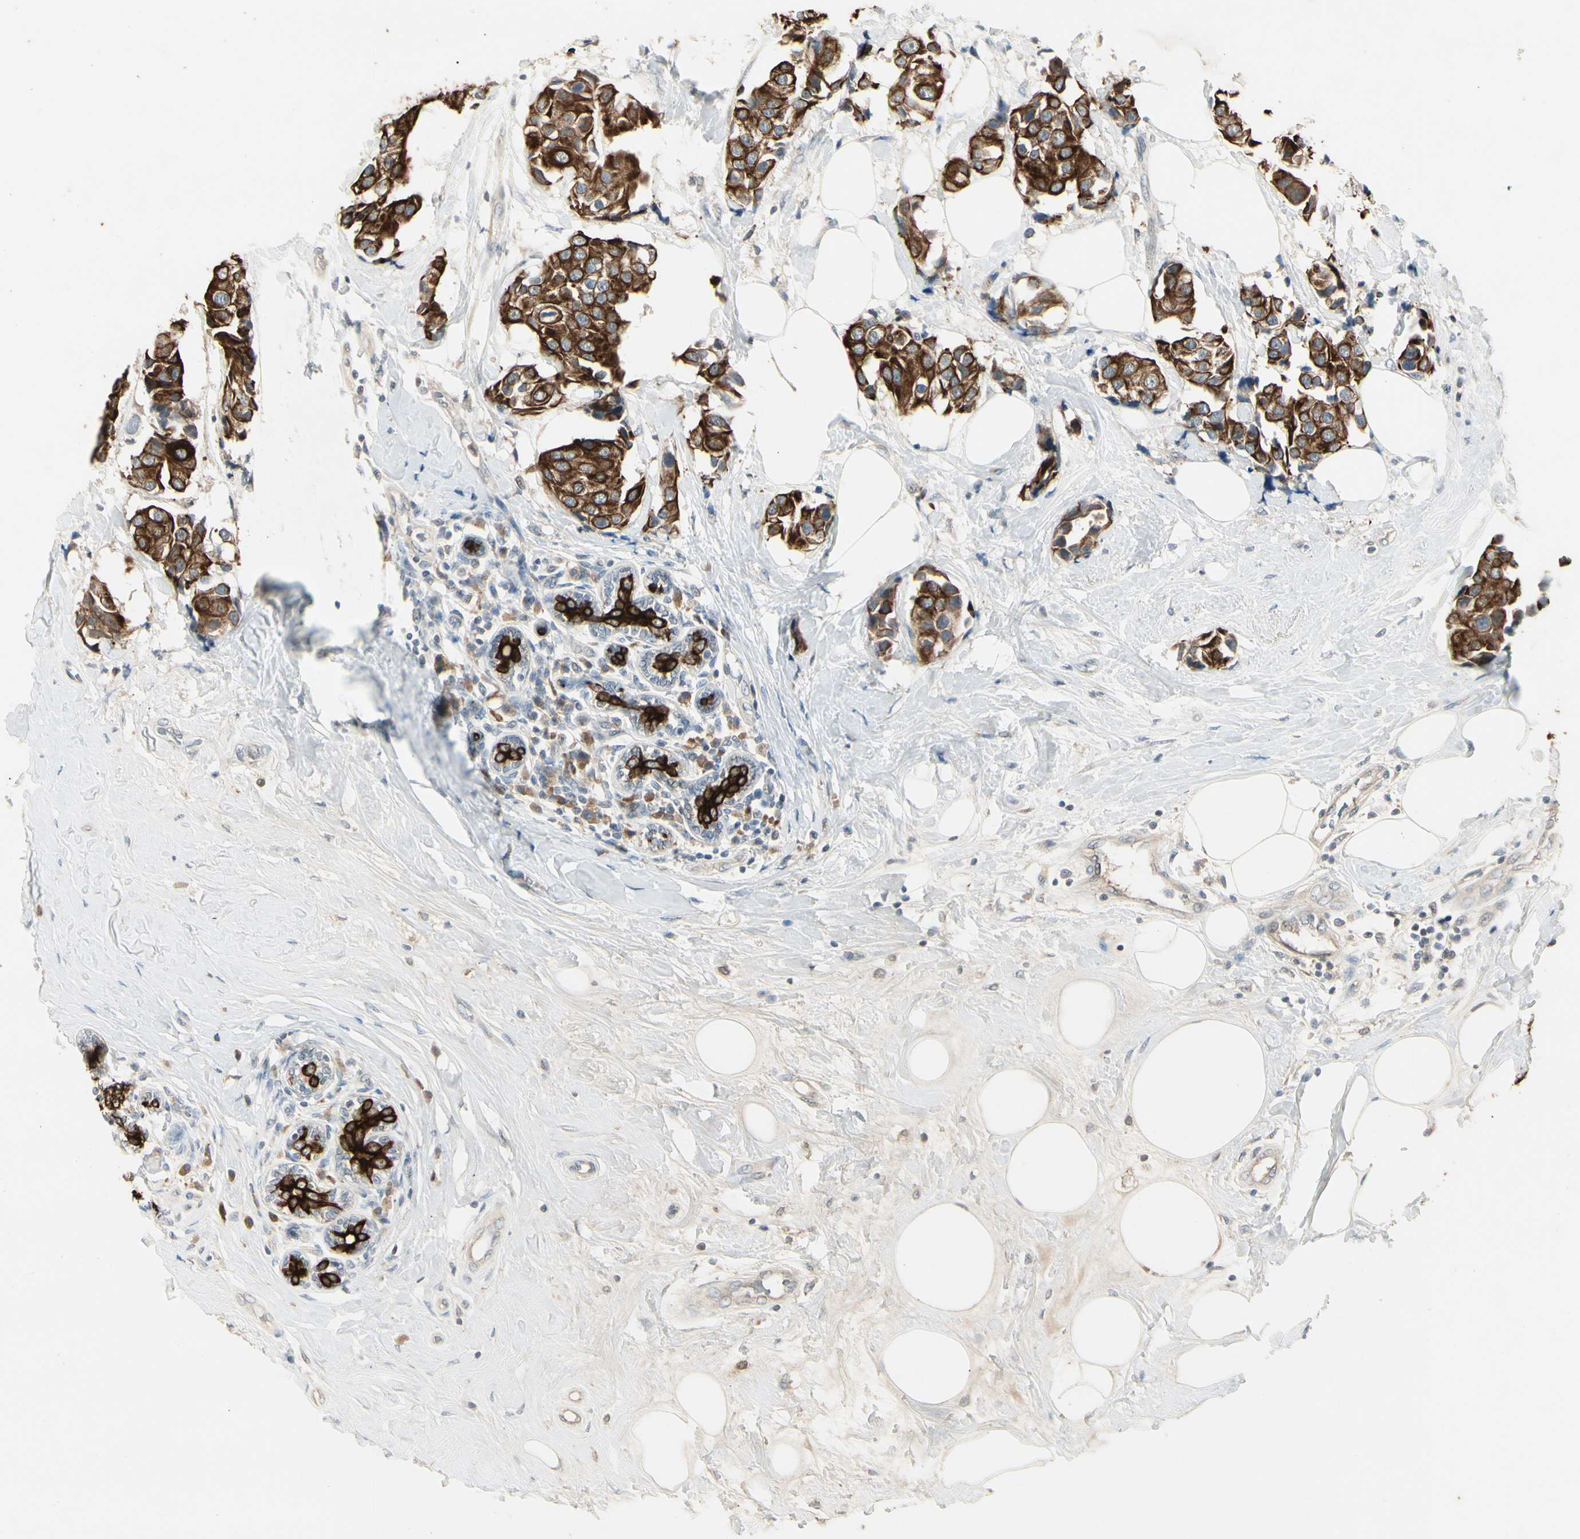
{"staining": {"intensity": "strong", "quantity": ">75%", "location": "cytoplasmic/membranous"}, "tissue": "breast cancer", "cell_type": "Tumor cells", "image_type": "cancer", "snomed": [{"axis": "morphology", "description": "Normal tissue, NOS"}, {"axis": "morphology", "description": "Duct carcinoma"}, {"axis": "topography", "description": "Breast"}], "caption": "Approximately >75% of tumor cells in breast invasive ductal carcinoma show strong cytoplasmic/membranous protein positivity as visualized by brown immunohistochemical staining.", "gene": "SKIL", "patient": {"sex": "female", "age": 39}}